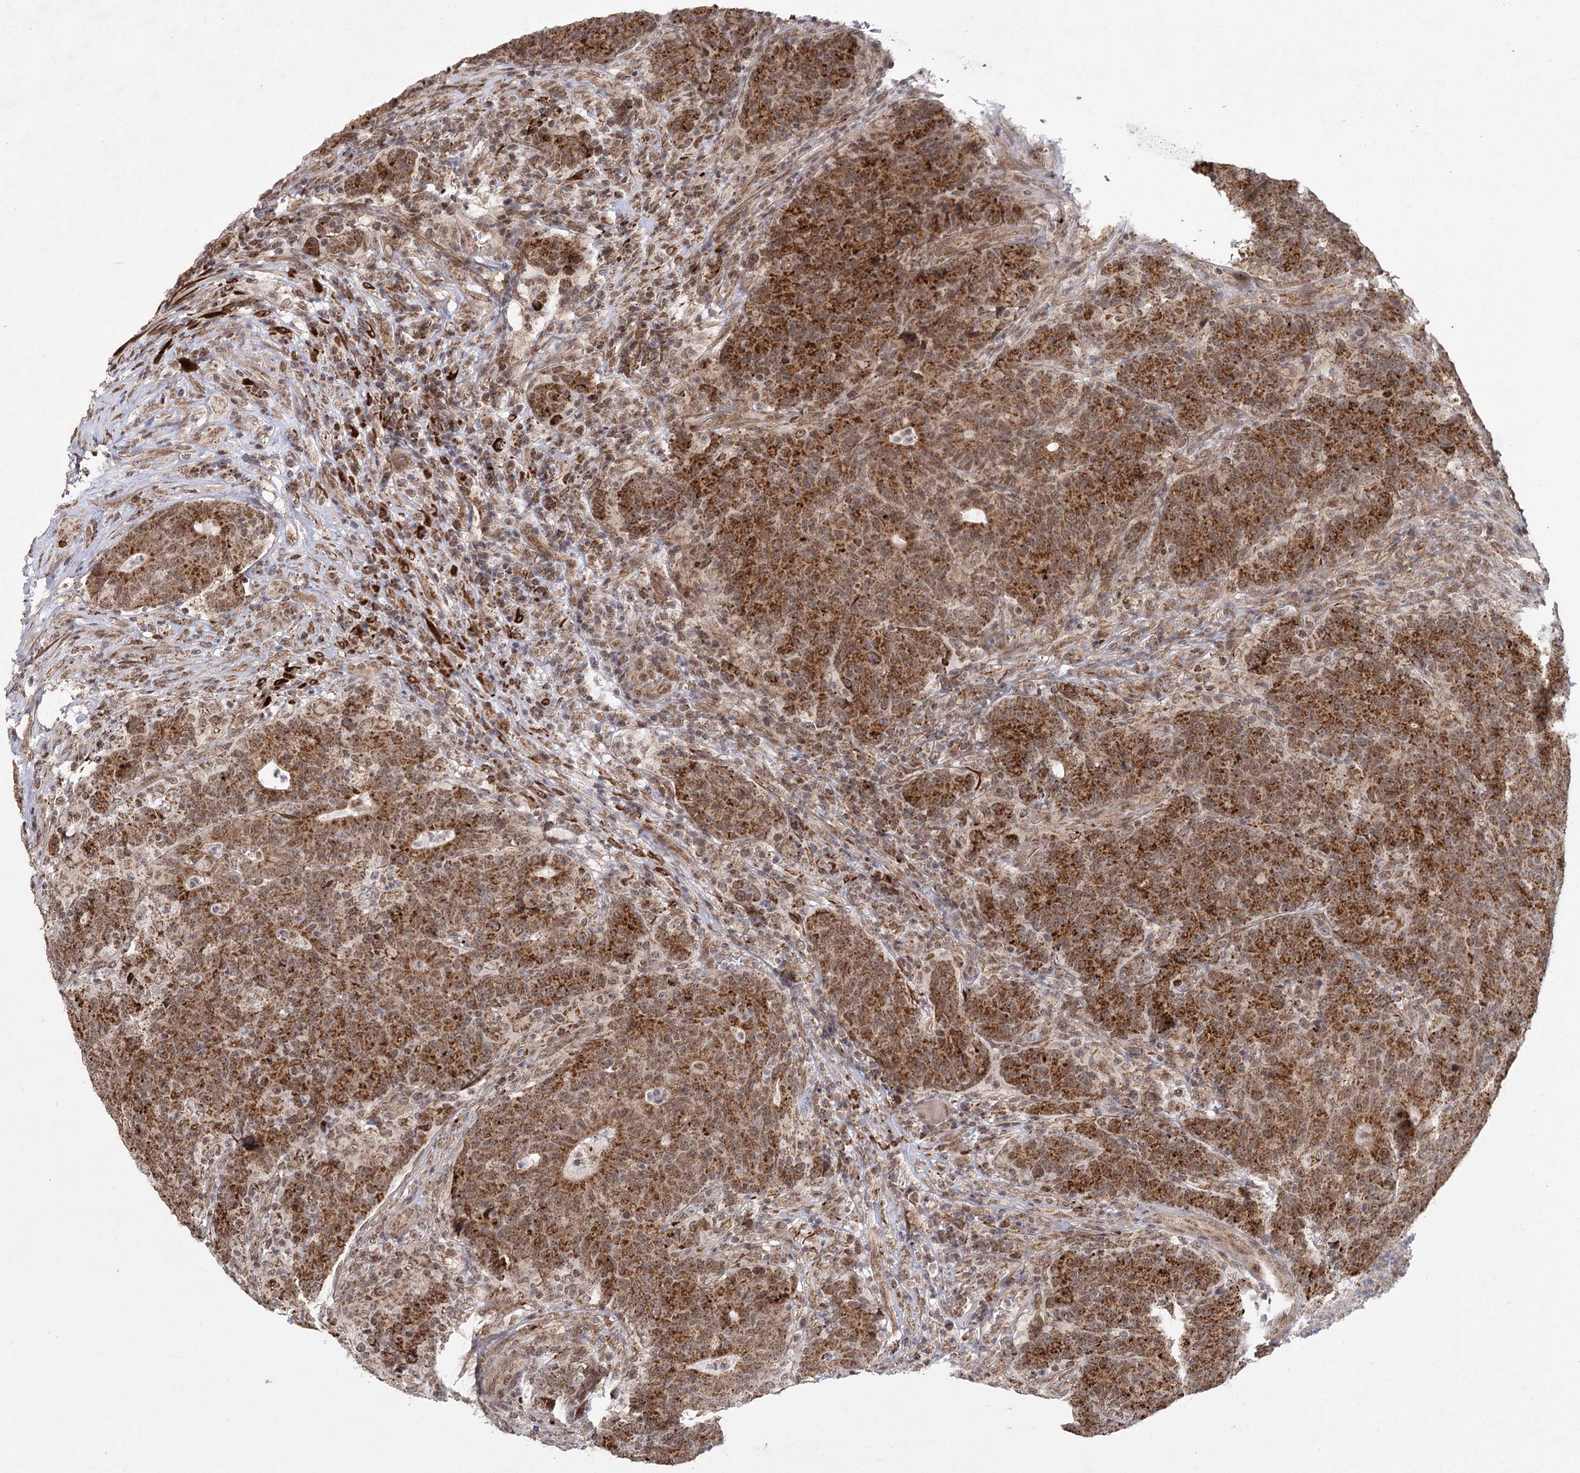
{"staining": {"intensity": "moderate", "quantity": ">75%", "location": "cytoplasmic/membranous,nuclear"}, "tissue": "colorectal cancer", "cell_type": "Tumor cells", "image_type": "cancer", "snomed": [{"axis": "morphology", "description": "Adenocarcinoma, NOS"}, {"axis": "topography", "description": "Colon"}], "caption": "Human colorectal cancer stained for a protein (brown) exhibits moderate cytoplasmic/membranous and nuclear positive staining in approximately >75% of tumor cells.", "gene": "ZCCHC24", "patient": {"sex": "female", "age": 75}}